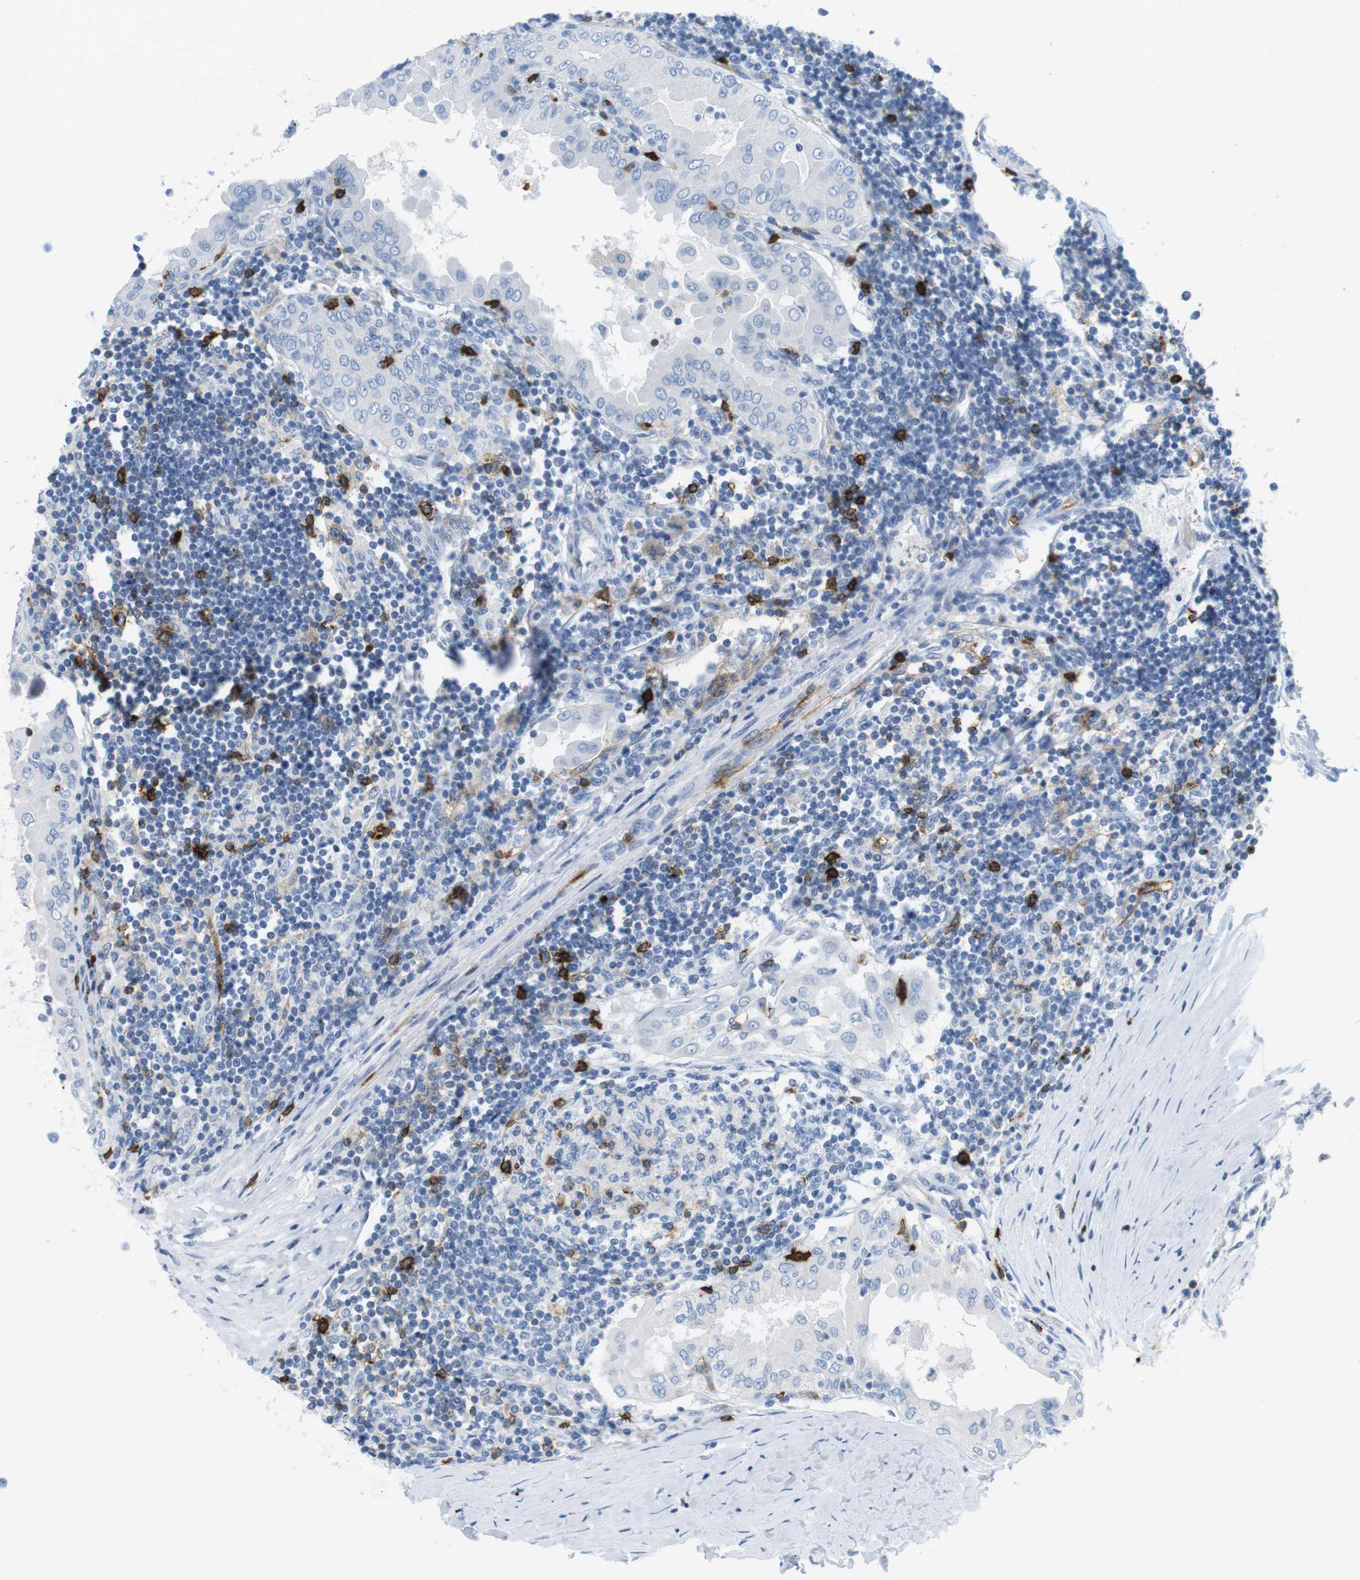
{"staining": {"intensity": "negative", "quantity": "none", "location": "none"}, "tissue": "thyroid cancer", "cell_type": "Tumor cells", "image_type": "cancer", "snomed": [{"axis": "morphology", "description": "Papillary adenocarcinoma, NOS"}, {"axis": "topography", "description": "Thyroid gland"}], "caption": "IHC of human thyroid cancer exhibits no positivity in tumor cells.", "gene": "TNFRSF4", "patient": {"sex": "male", "age": 33}}